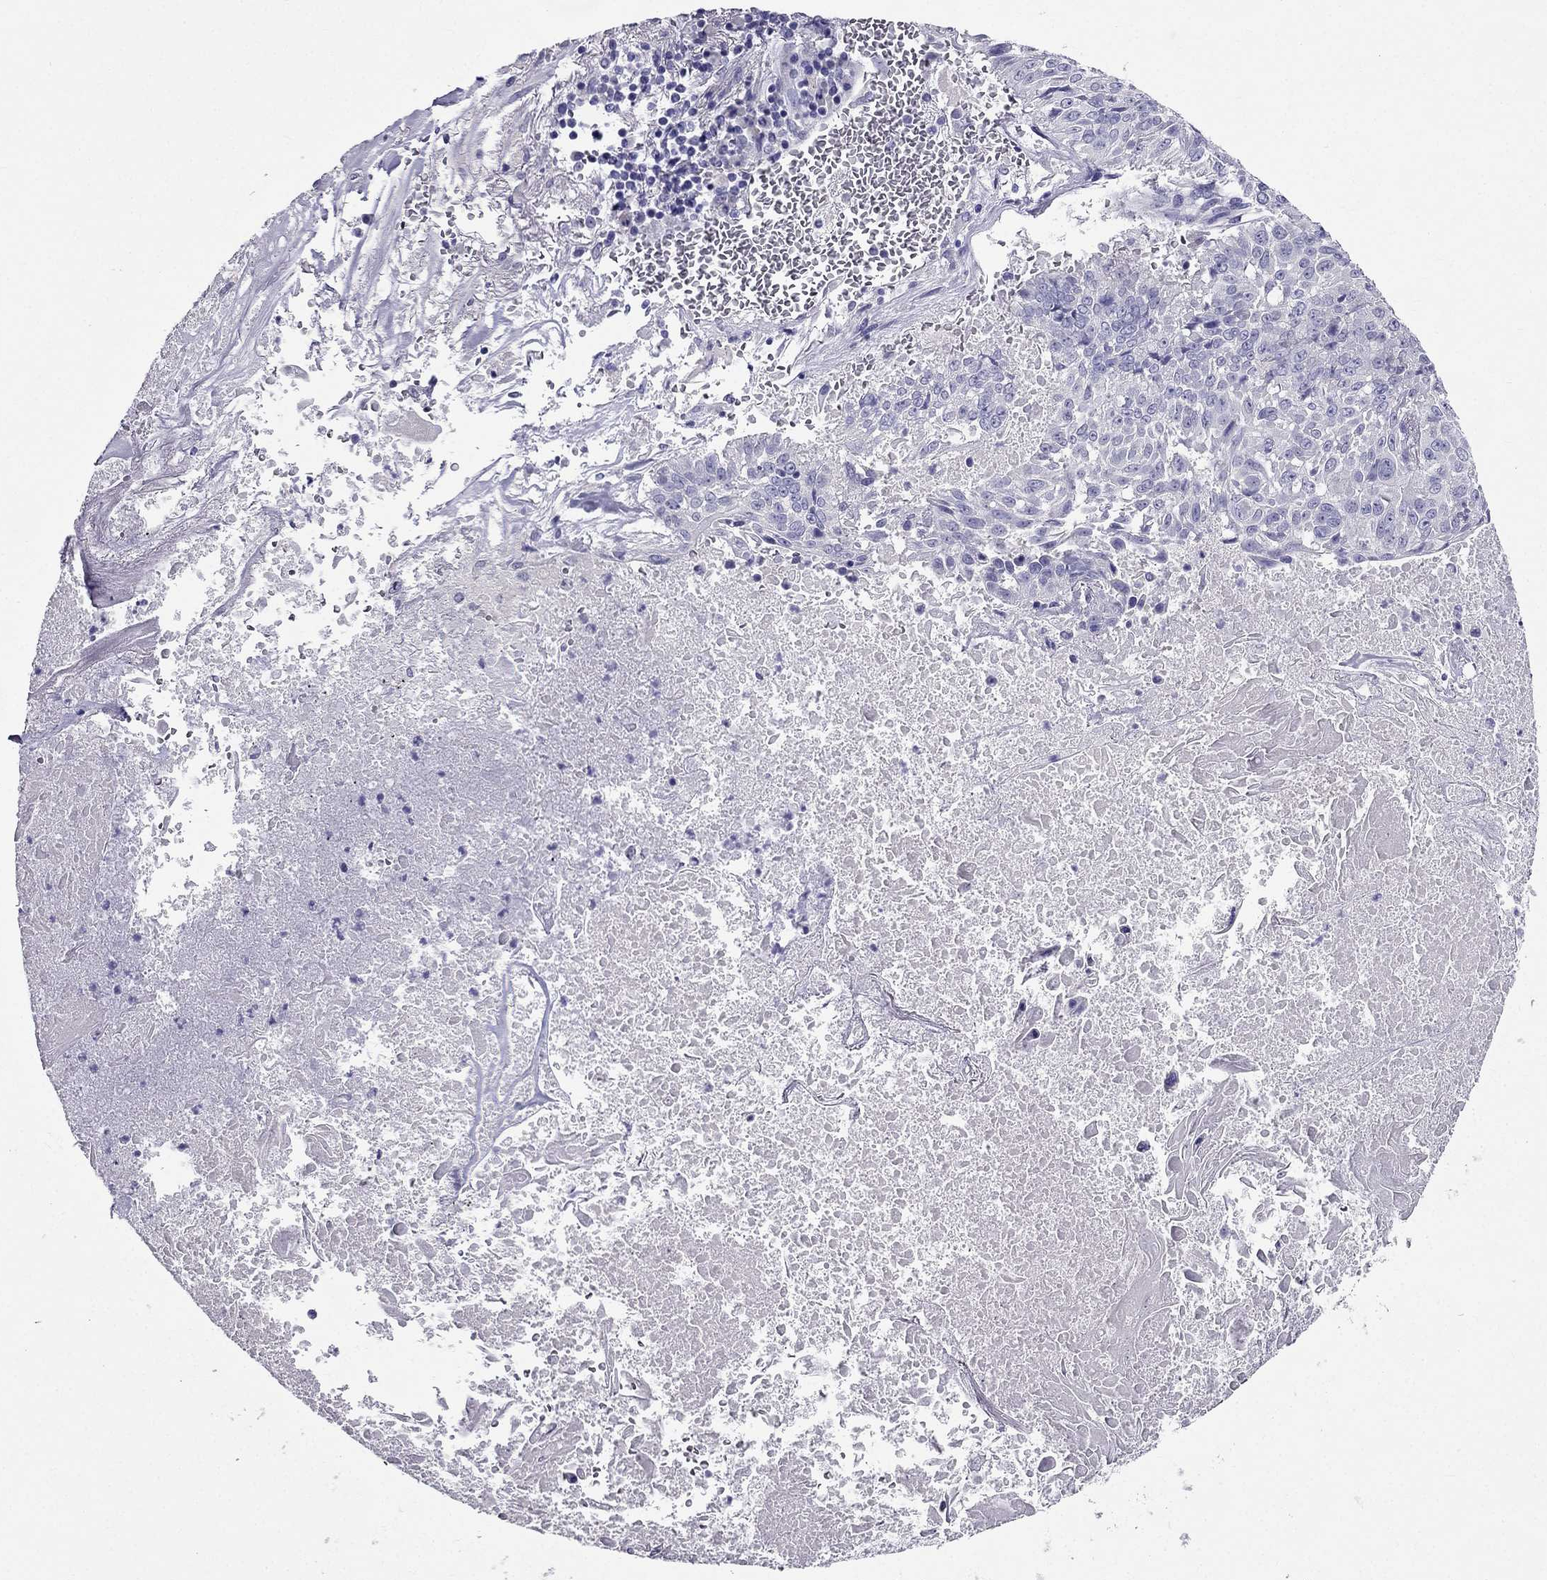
{"staining": {"intensity": "negative", "quantity": "none", "location": "none"}, "tissue": "lung cancer", "cell_type": "Tumor cells", "image_type": "cancer", "snomed": [{"axis": "morphology", "description": "Squamous cell carcinoma, NOS"}, {"axis": "topography", "description": "Lung"}], "caption": "A photomicrograph of human squamous cell carcinoma (lung) is negative for staining in tumor cells. The staining is performed using DAB (3,3'-diaminobenzidine) brown chromogen with nuclei counter-stained in using hematoxylin.", "gene": "ZNF541", "patient": {"sex": "male", "age": 64}}